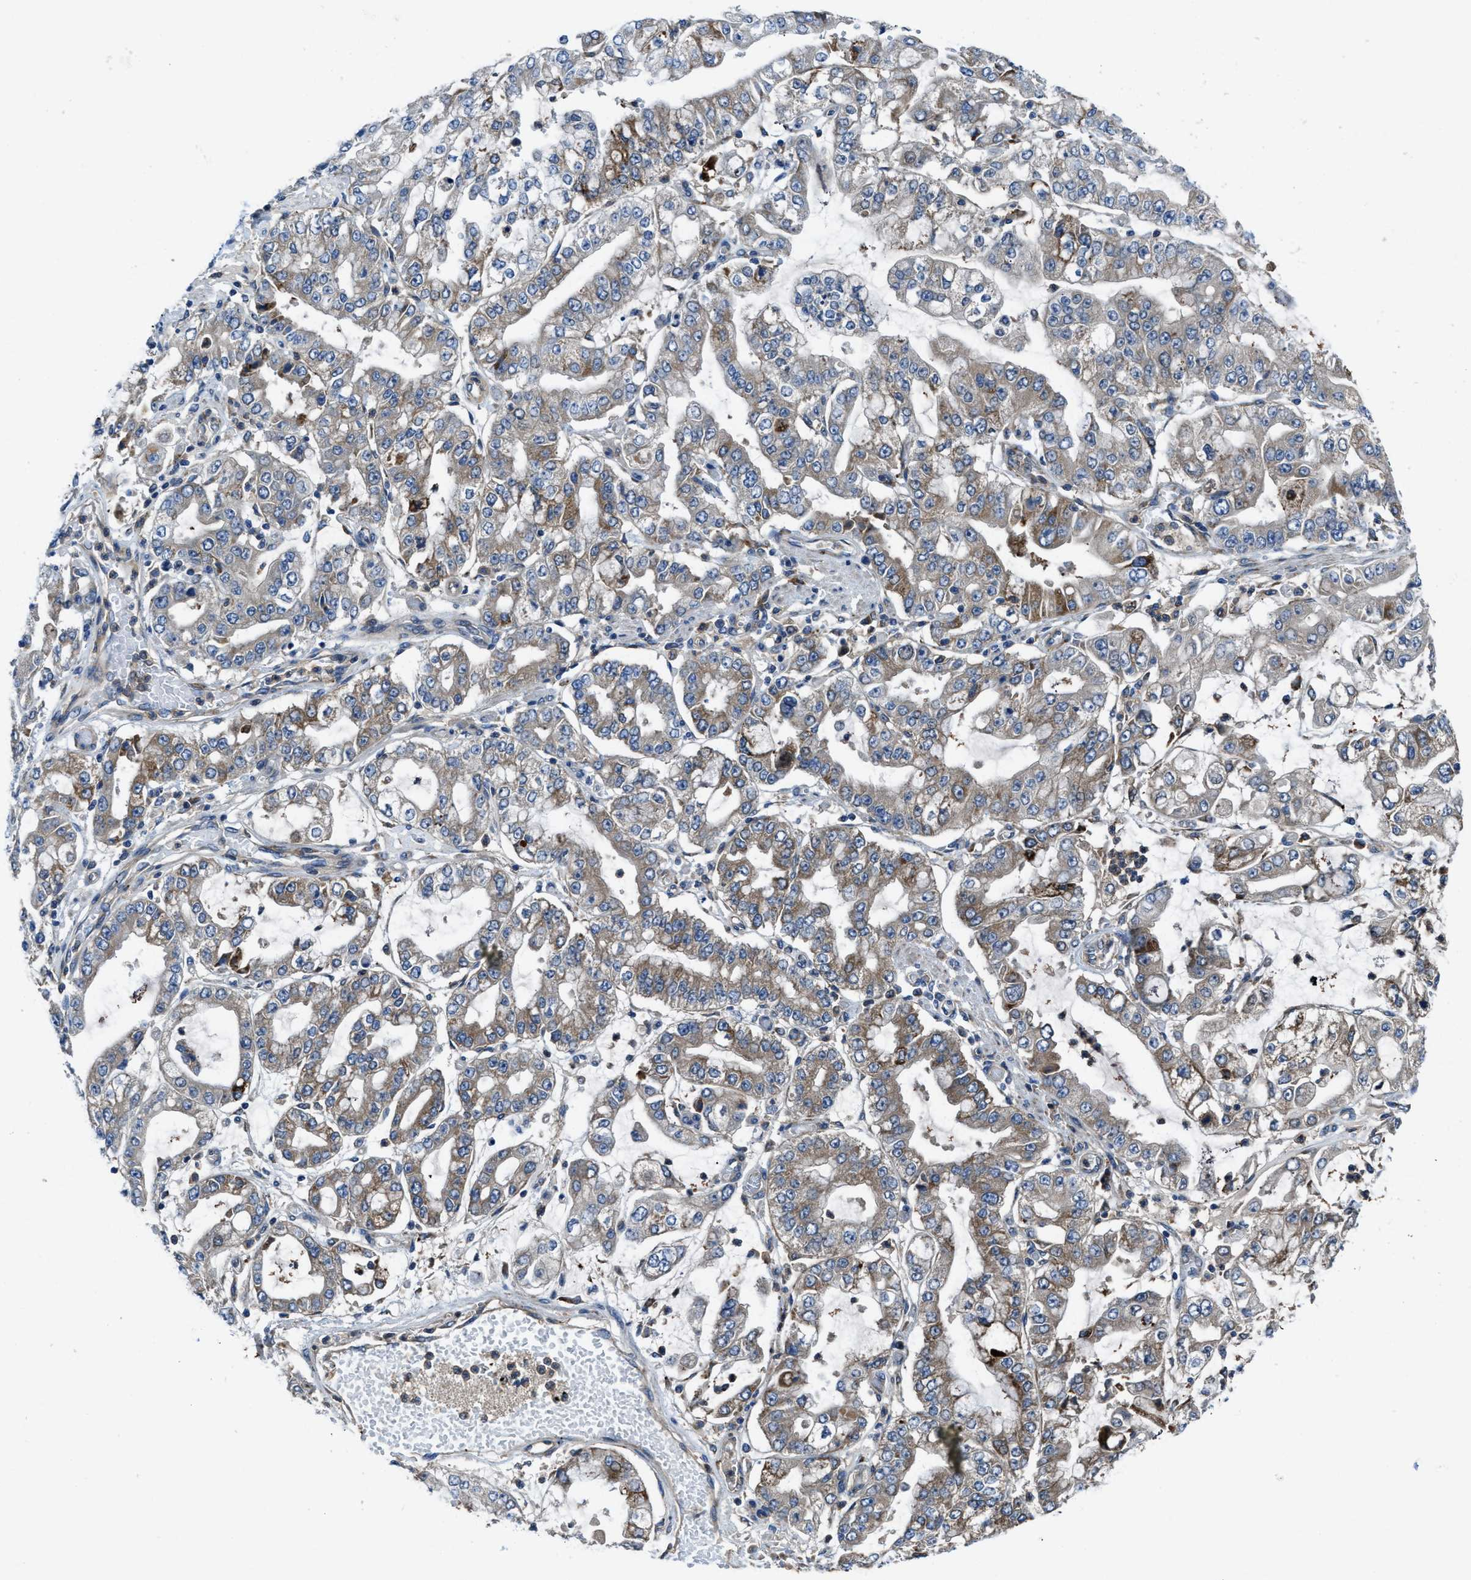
{"staining": {"intensity": "moderate", "quantity": "<25%", "location": "cytoplasmic/membranous"}, "tissue": "stomach cancer", "cell_type": "Tumor cells", "image_type": "cancer", "snomed": [{"axis": "morphology", "description": "Adenocarcinoma, NOS"}, {"axis": "topography", "description": "Stomach"}], "caption": "Protein positivity by IHC displays moderate cytoplasmic/membranous positivity in about <25% of tumor cells in stomach cancer.", "gene": "MAP3K20", "patient": {"sex": "male", "age": 76}}